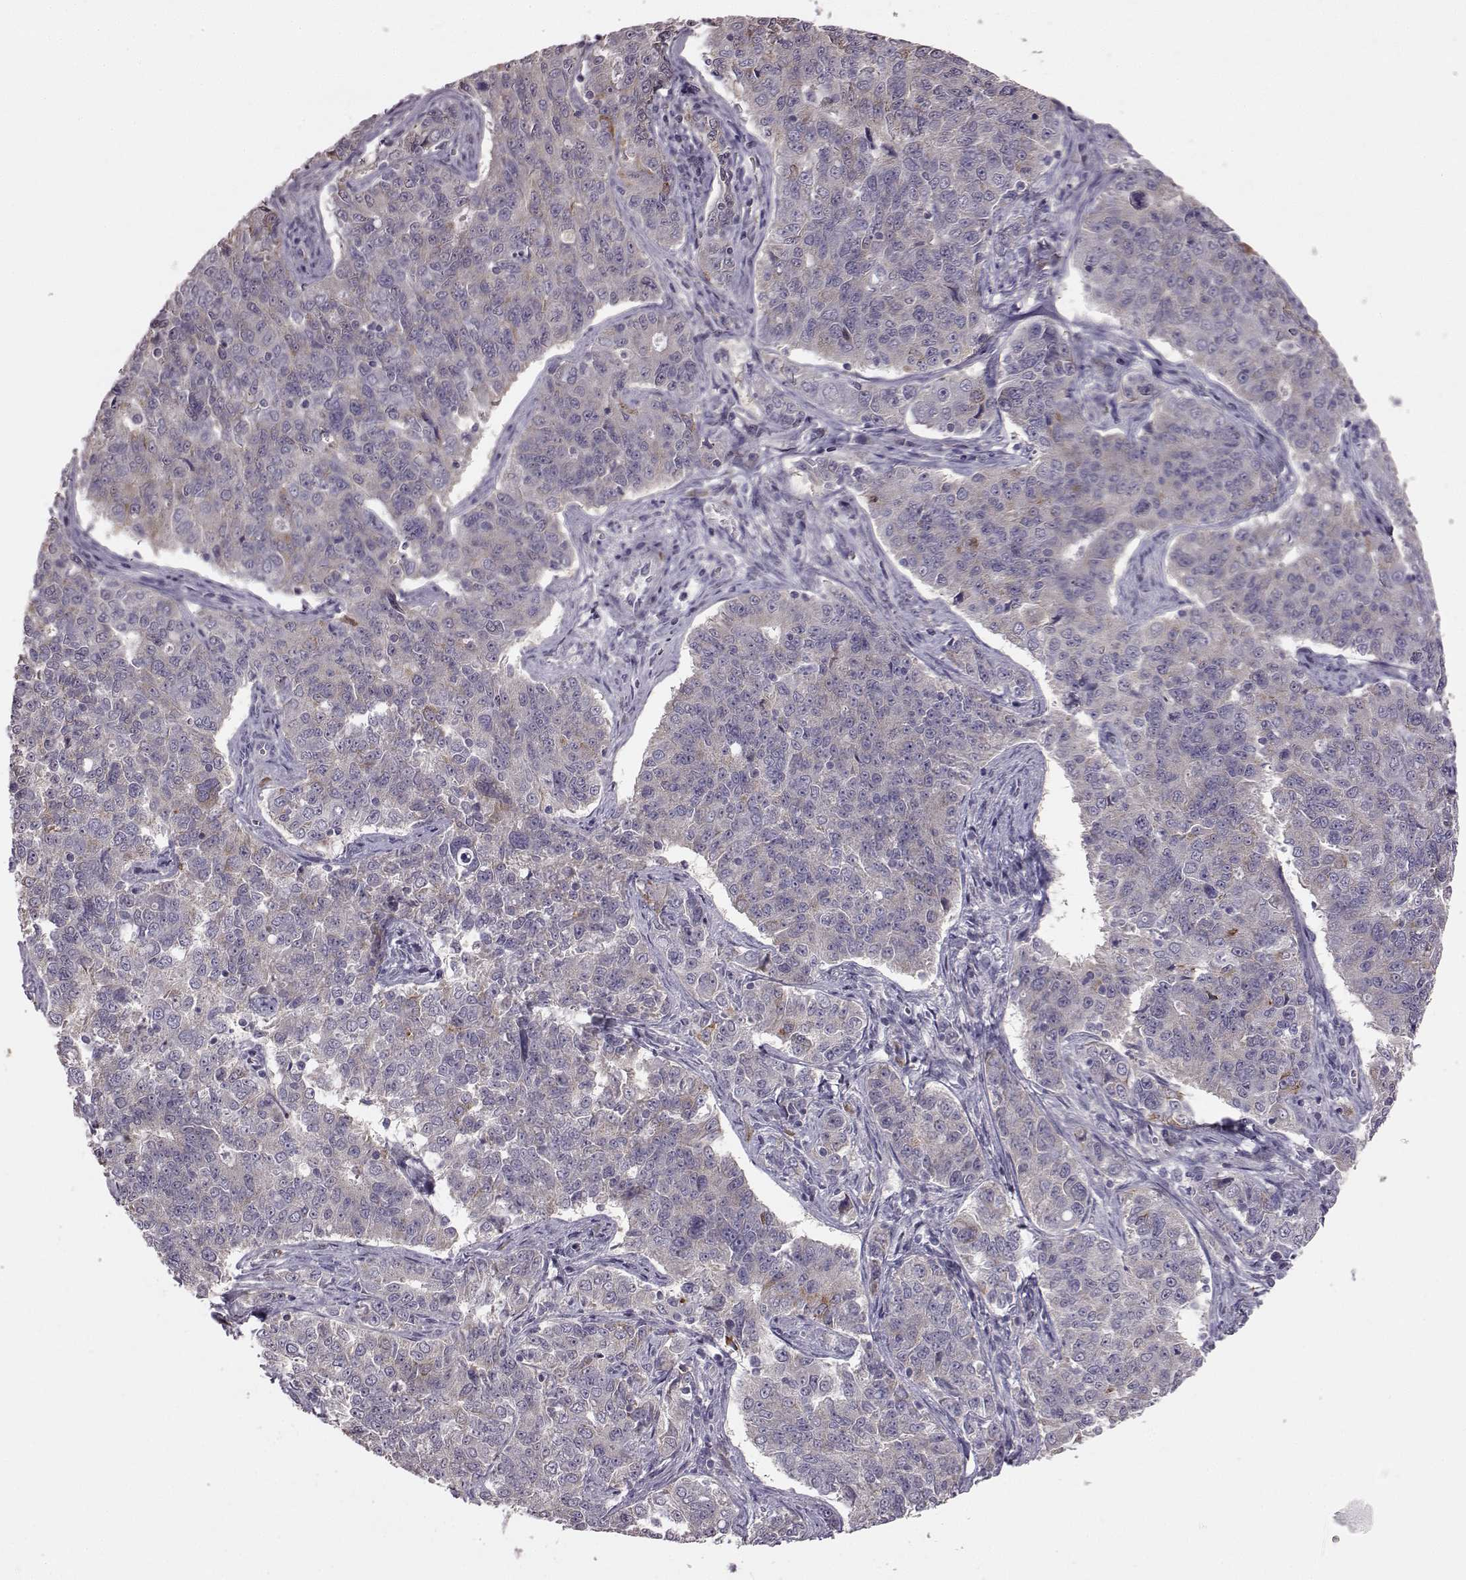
{"staining": {"intensity": "negative", "quantity": "none", "location": "none"}, "tissue": "endometrial cancer", "cell_type": "Tumor cells", "image_type": "cancer", "snomed": [{"axis": "morphology", "description": "Adenocarcinoma, NOS"}, {"axis": "topography", "description": "Endometrium"}], "caption": "IHC image of neoplastic tissue: human adenocarcinoma (endometrial) stained with DAB (3,3'-diaminobenzidine) shows no significant protein expression in tumor cells.", "gene": "ADGRG2", "patient": {"sex": "female", "age": 43}}